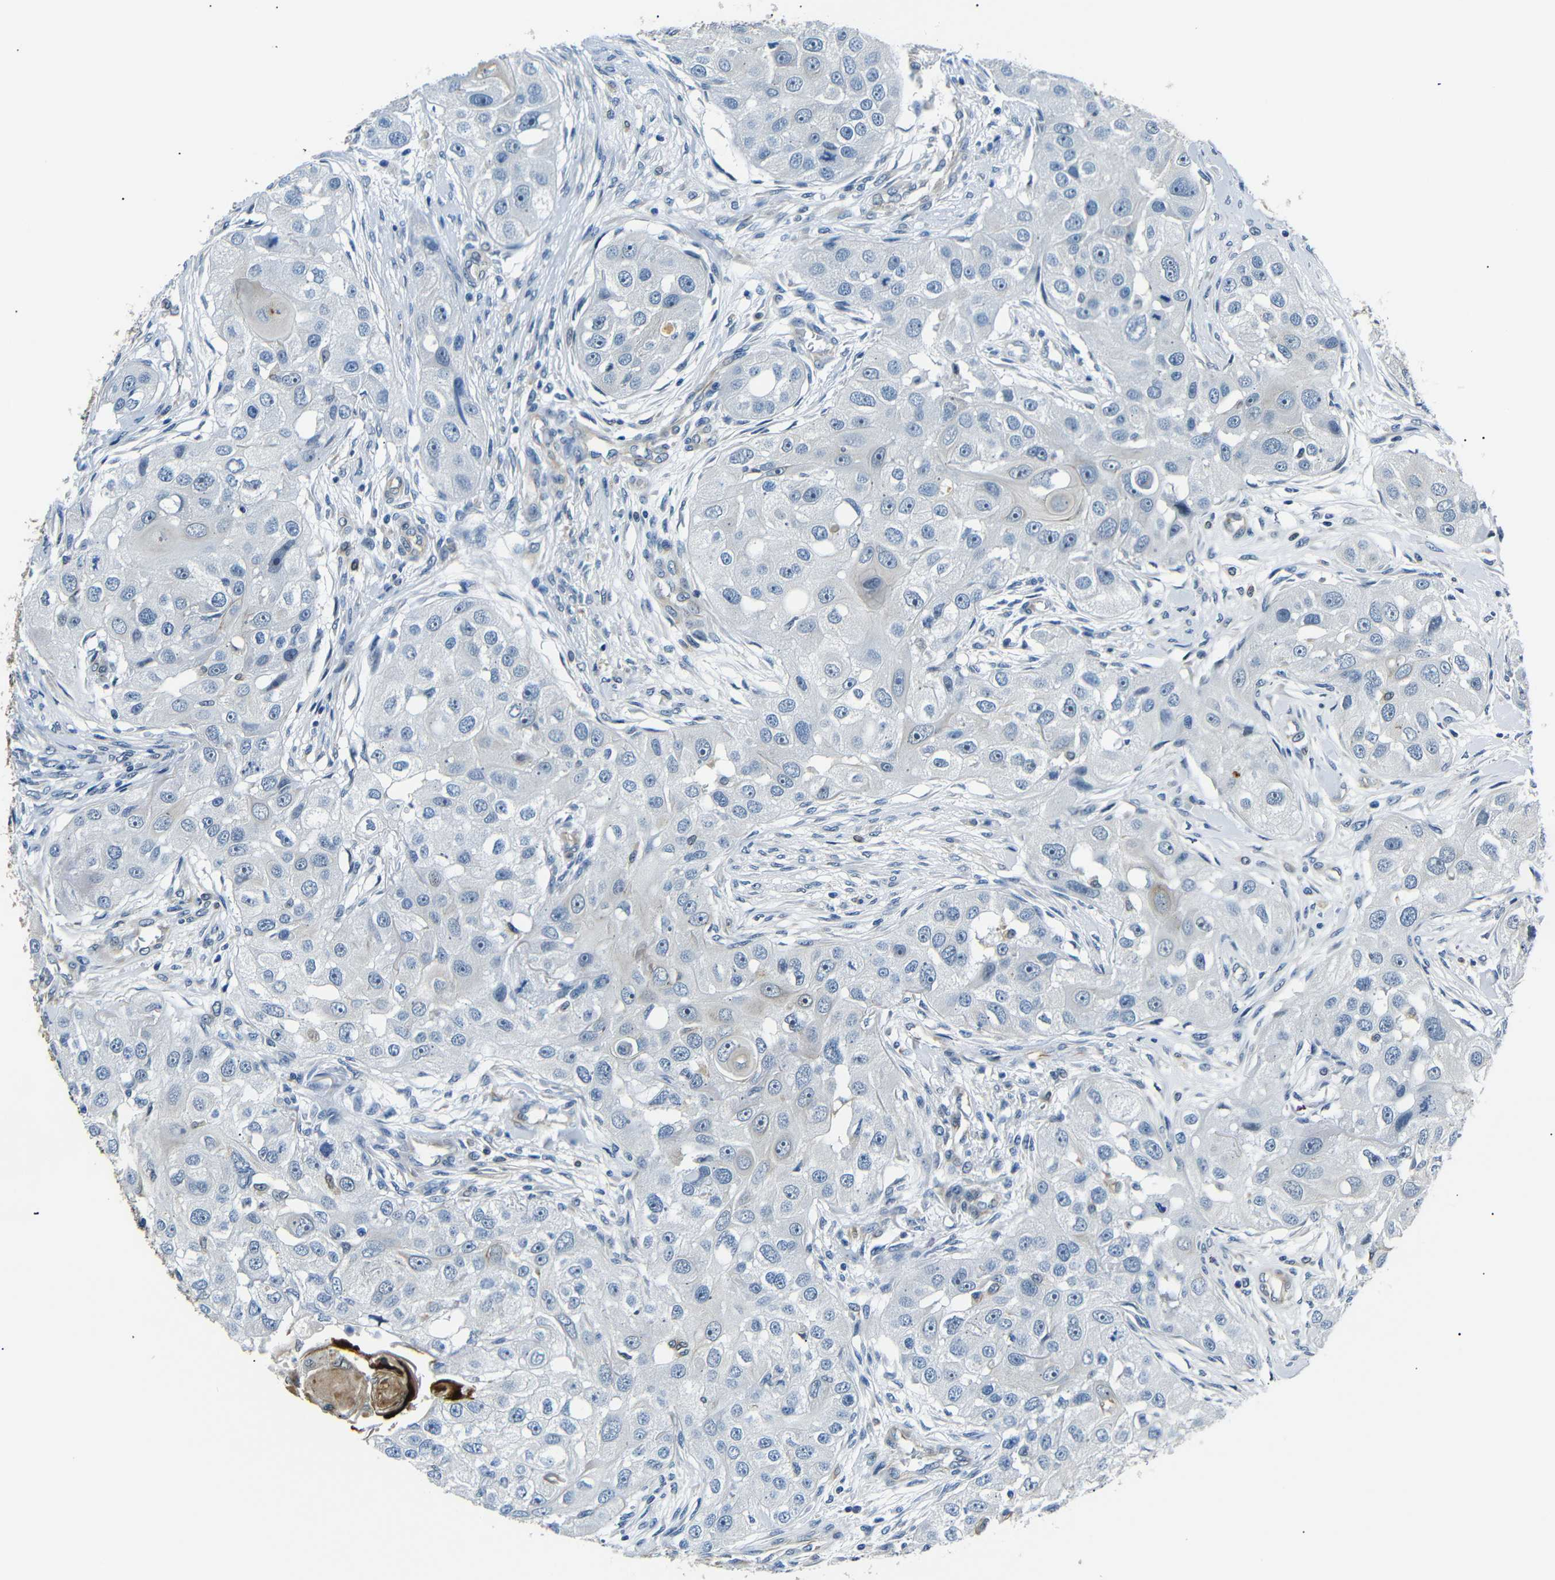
{"staining": {"intensity": "negative", "quantity": "none", "location": "none"}, "tissue": "head and neck cancer", "cell_type": "Tumor cells", "image_type": "cancer", "snomed": [{"axis": "morphology", "description": "Normal tissue, NOS"}, {"axis": "morphology", "description": "Squamous cell carcinoma, NOS"}, {"axis": "topography", "description": "Skeletal muscle"}, {"axis": "topography", "description": "Head-Neck"}], "caption": "The histopathology image exhibits no significant staining in tumor cells of head and neck squamous cell carcinoma.", "gene": "TAFA1", "patient": {"sex": "male", "age": 51}}